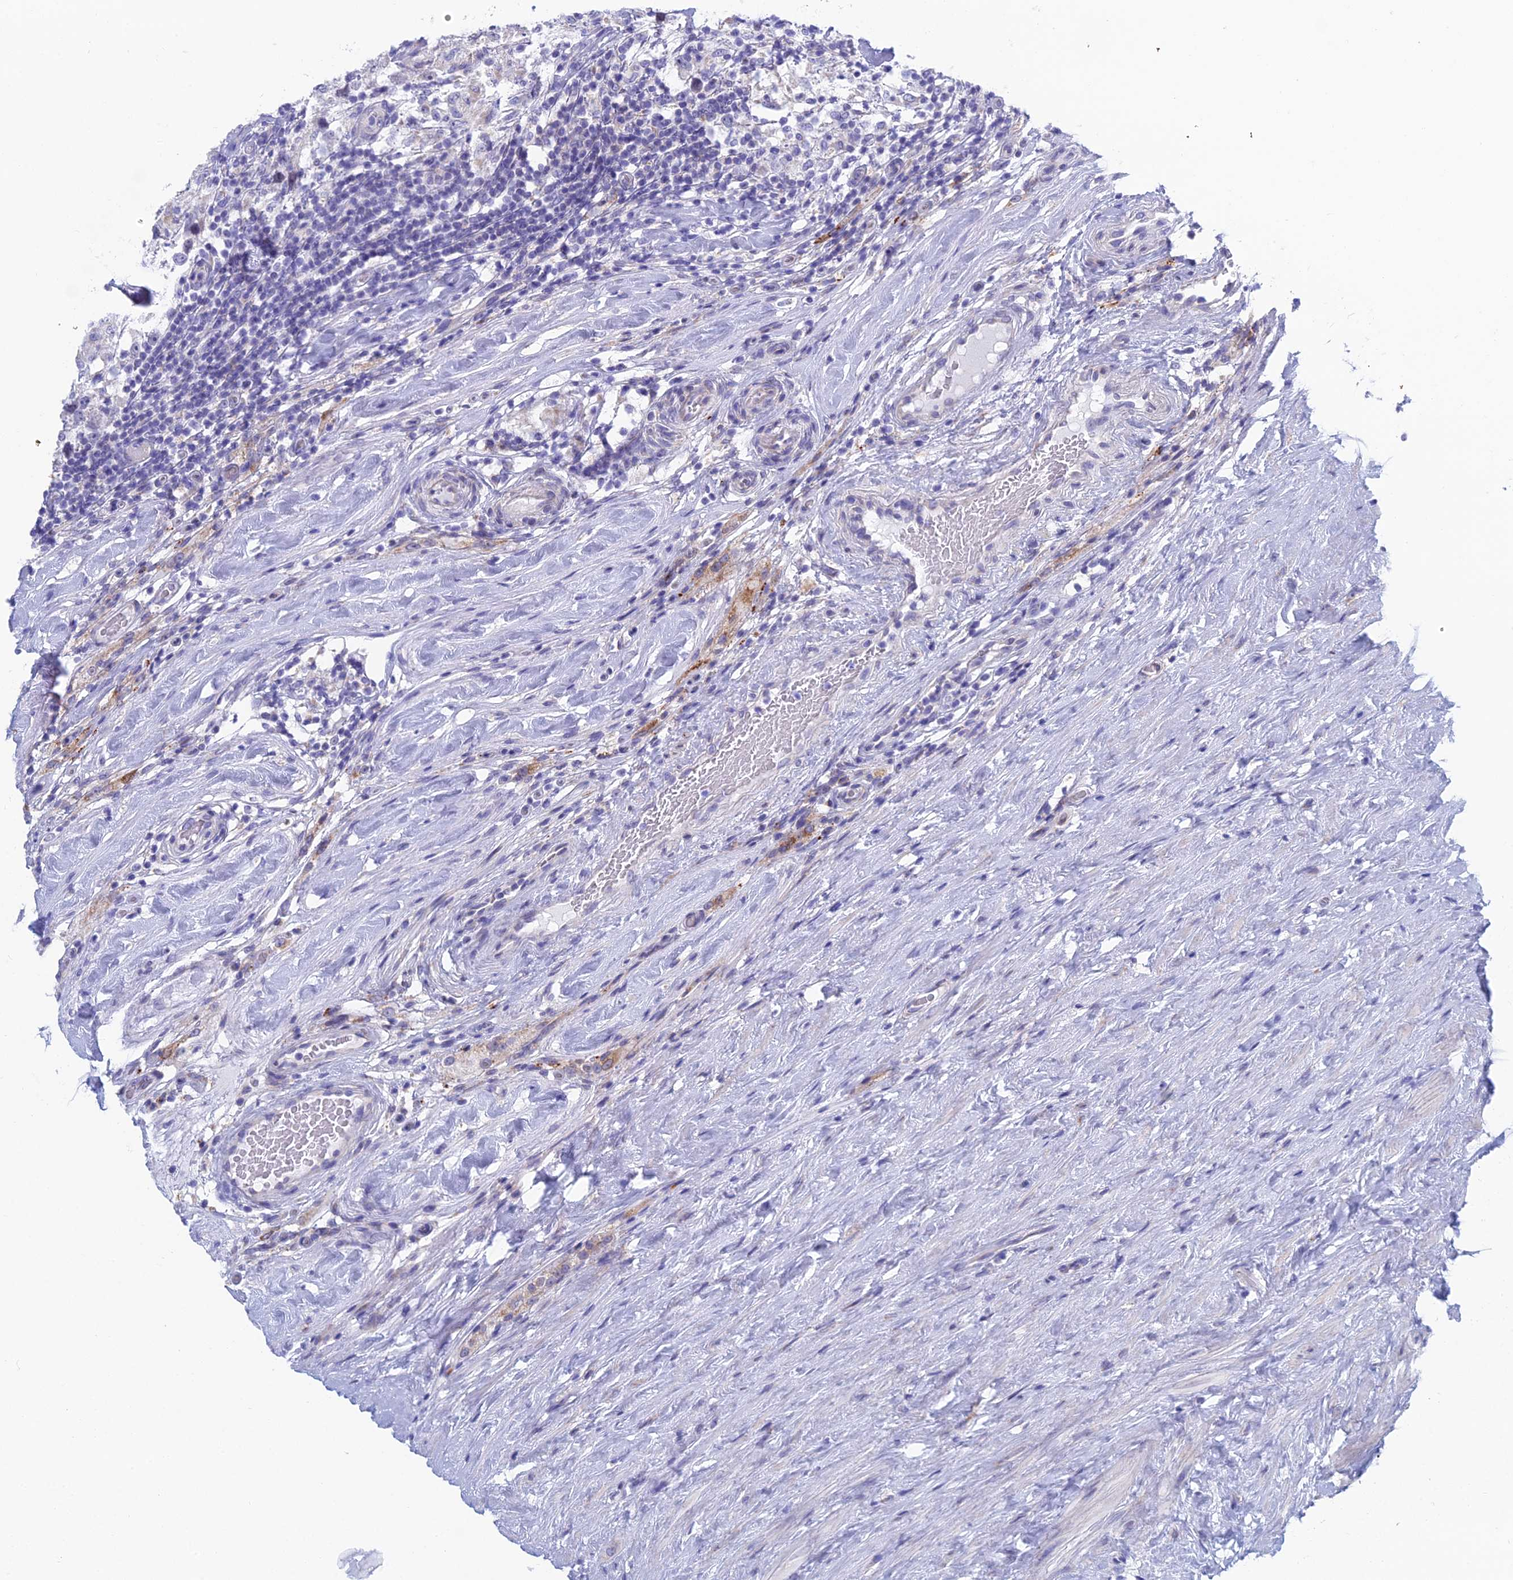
{"staining": {"intensity": "negative", "quantity": "none", "location": "none"}, "tissue": "testis cancer", "cell_type": "Tumor cells", "image_type": "cancer", "snomed": [{"axis": "morphology", "description": "Seminoma, NOS"}, {"axis": "topography", "description": "Testis"}], "caption": "Tumor cells are negative for protein expression in human testis seminoma.", "gene": "CFAP210", "patient": {"sex": "male", "age": 46}}